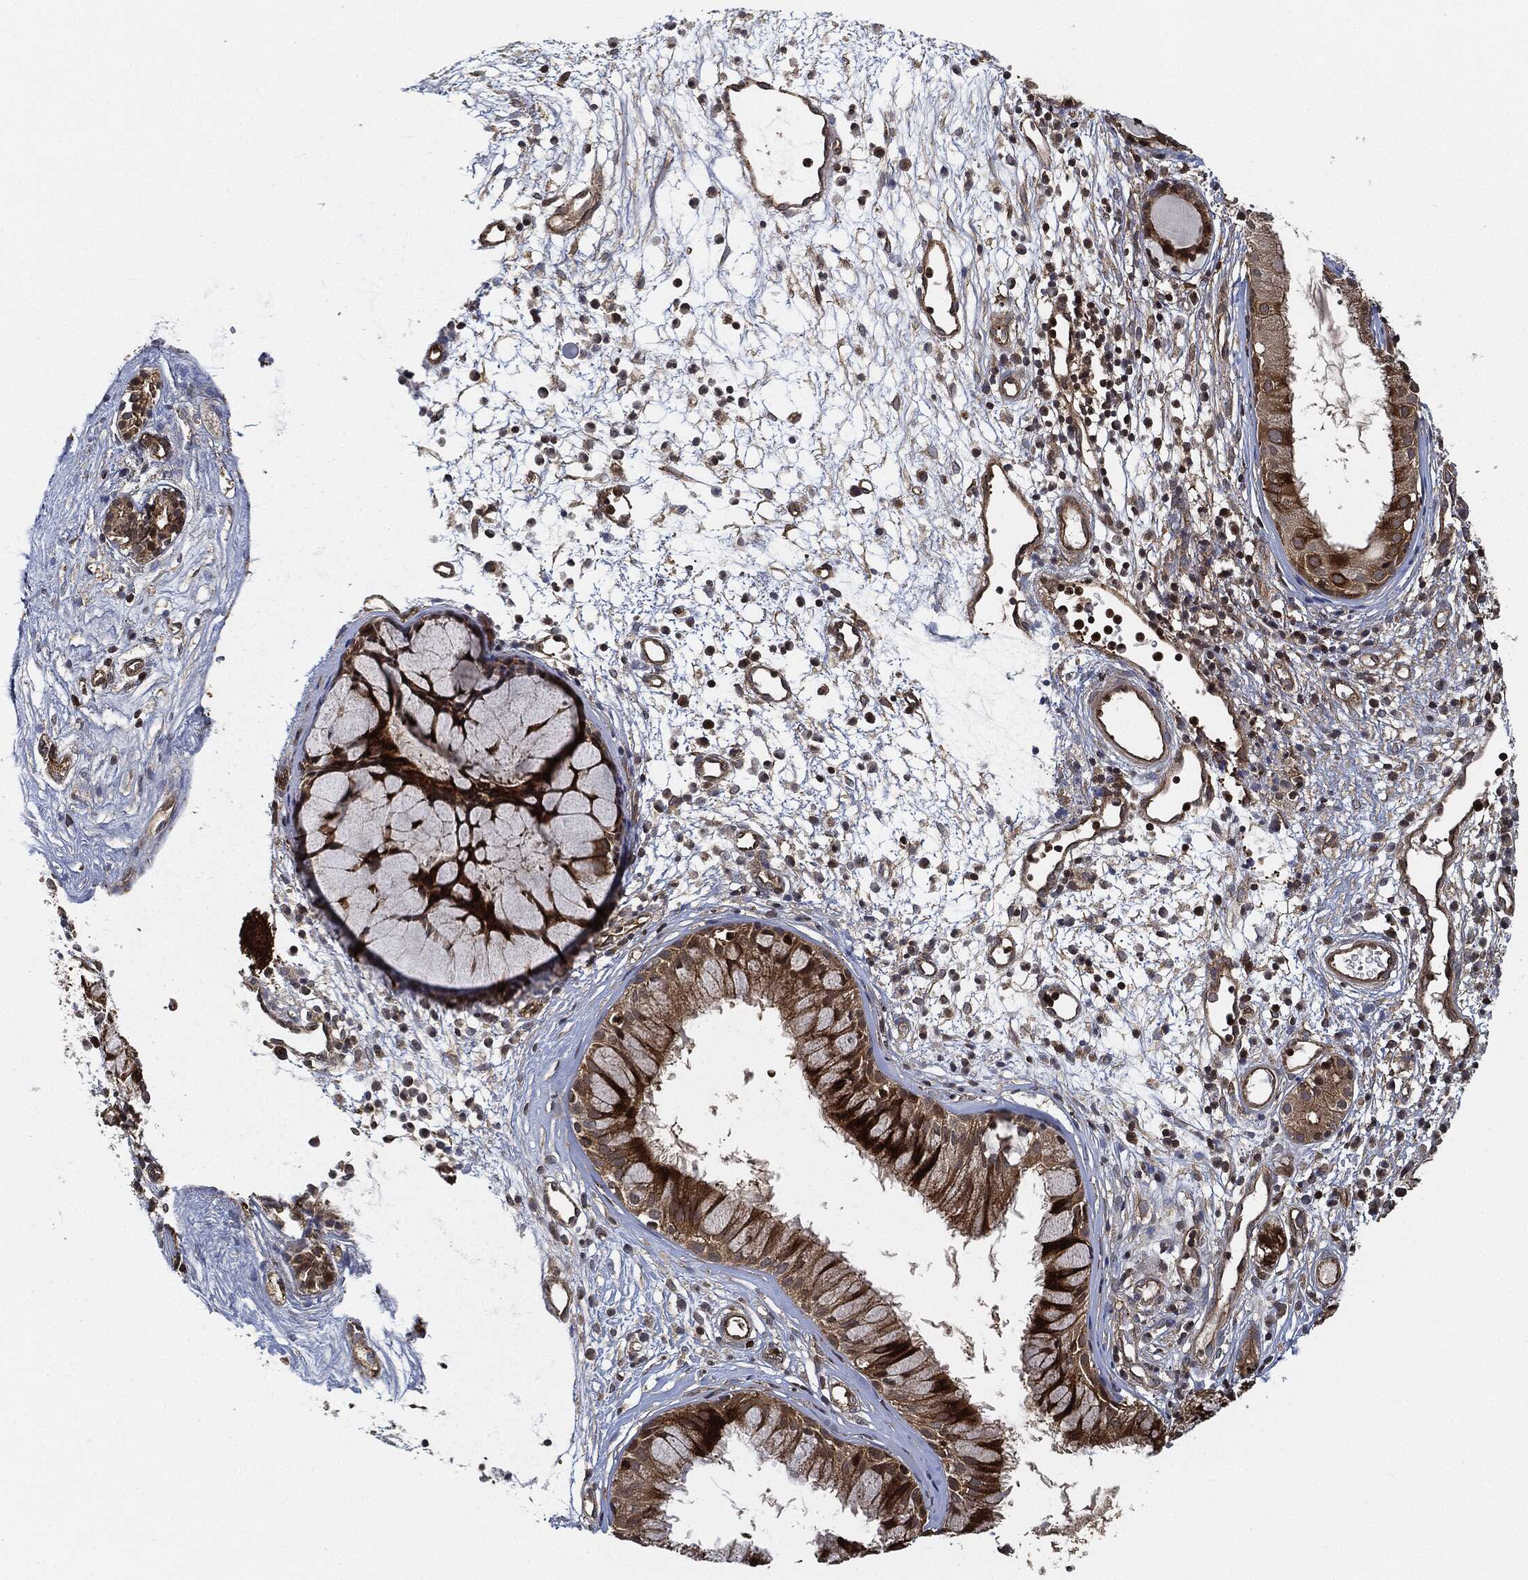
{"staining": {"intensity": "strong", "quantity": "25%-75%", "location": "cytoplasmic/membranous"}, "tissue": "nasopharynx", "cell_type": "Respiratory epithelial cells", "image_type": "normal", "snomed": [{"axis": "morphology", "description": "Normal tissue, NOS"}, {"axis": "topography", "description": "Nasopharynx"}], "caption": "Protein analysis of normal nasopharynx shows strong cytoplasmic/membranous expression in about 25%-75% of respiratory epithelial cells. The protein is stained brown, and the nuclei are stained in blue (DAB IHC with brightfield microscopy, high magnification).", "gene": "MAP3K3", "patient": {"sex": "male", "age": 77}}